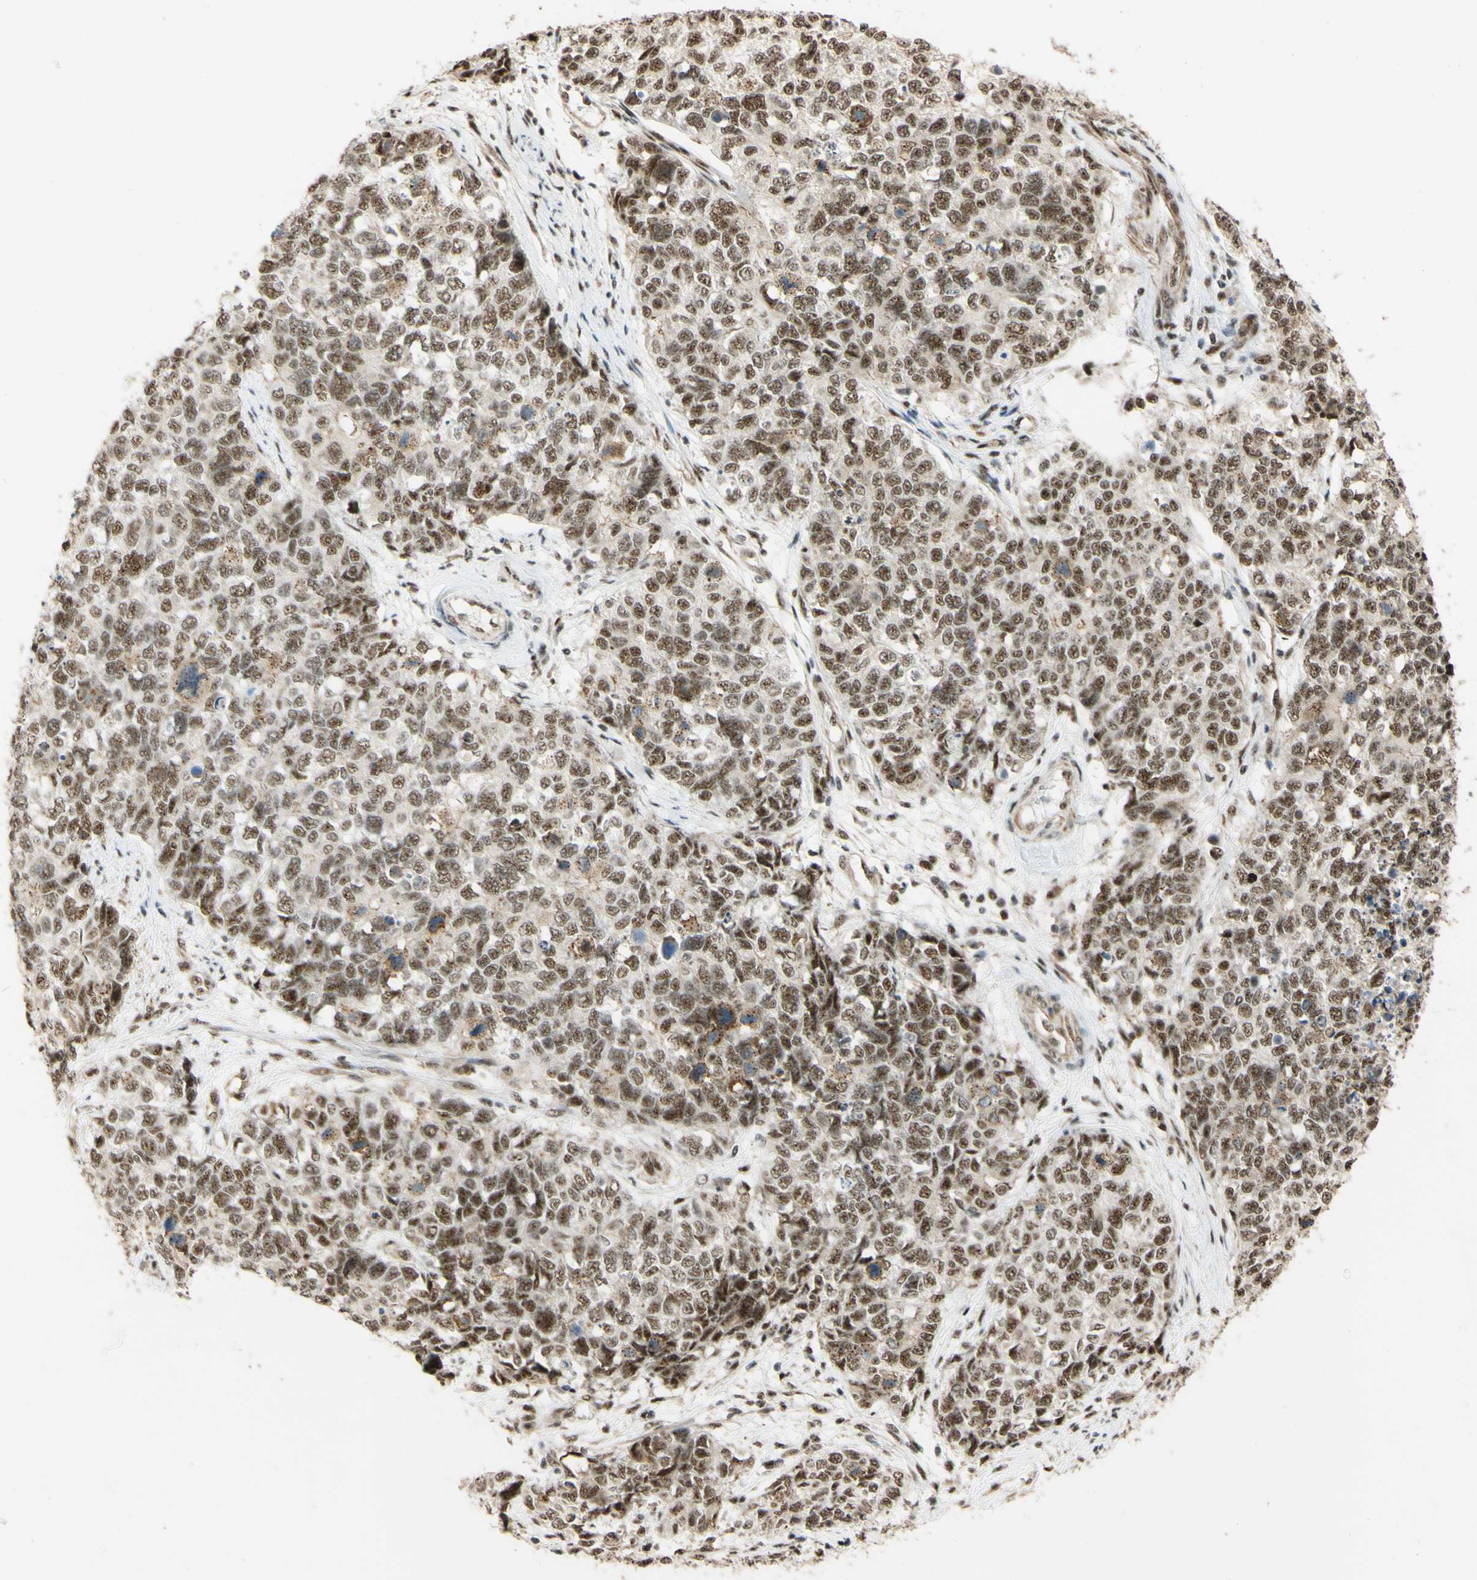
{"staining": {"intensity": "moderate", "quantity": ">75%", "location": "nuclear"}, "tissue": "cervical cancer", "cell_type": "Tumor cells", "image_type": "cancer", "snomed": [{"axis": "morphology", "description": "Squamous cell carcinoma, NOS"}, {"axis": "topography", "description": "Cervix"}], "caption": "Cervical squamous cell carcinoma stained with immunohistochemistry demonstrates moderate nuclear expression in about >75% of tumor cells.", "gene": "SAP18", "patient": {"sex": "female", "age": 63}}